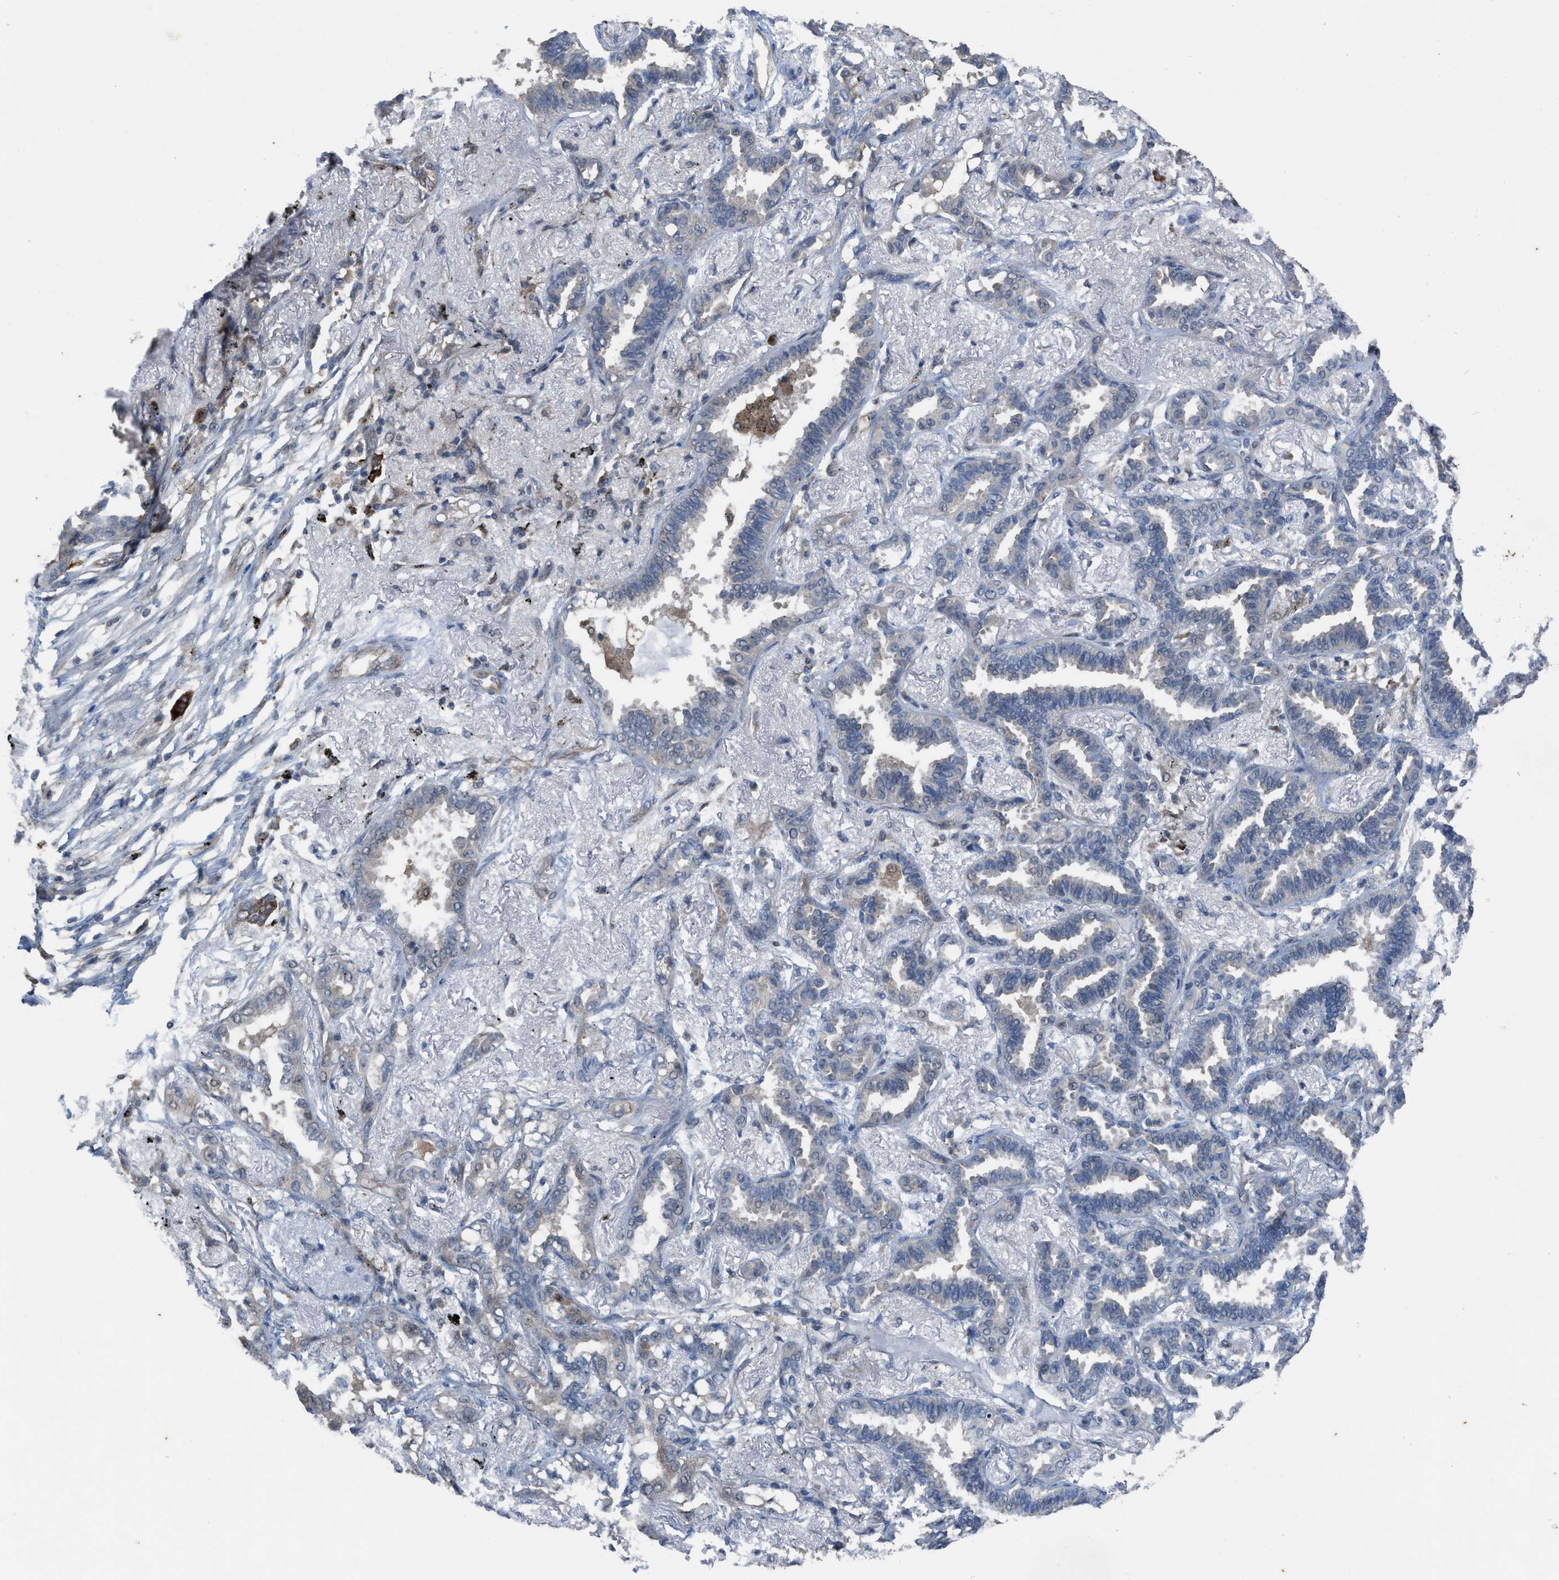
{"staining": {"intensity": "weak", "quantity": "<25%", "location": "cytoplasmic/membranous"}, "tissue": "lung cancer", "cell_type": "Tumor cells", "image_type": "cancer", "snomed": [{"axis": "morphology", "description": "Adenocarcinoma, NOS"}, {"axis": "topography", "description": "Lung"}], "caption": "Tumor cells are negative for protein expression in human lung cancer (adenocarcinoma).", "gene": "PLAA", "patient": {"sex": "male", "age": 59}}